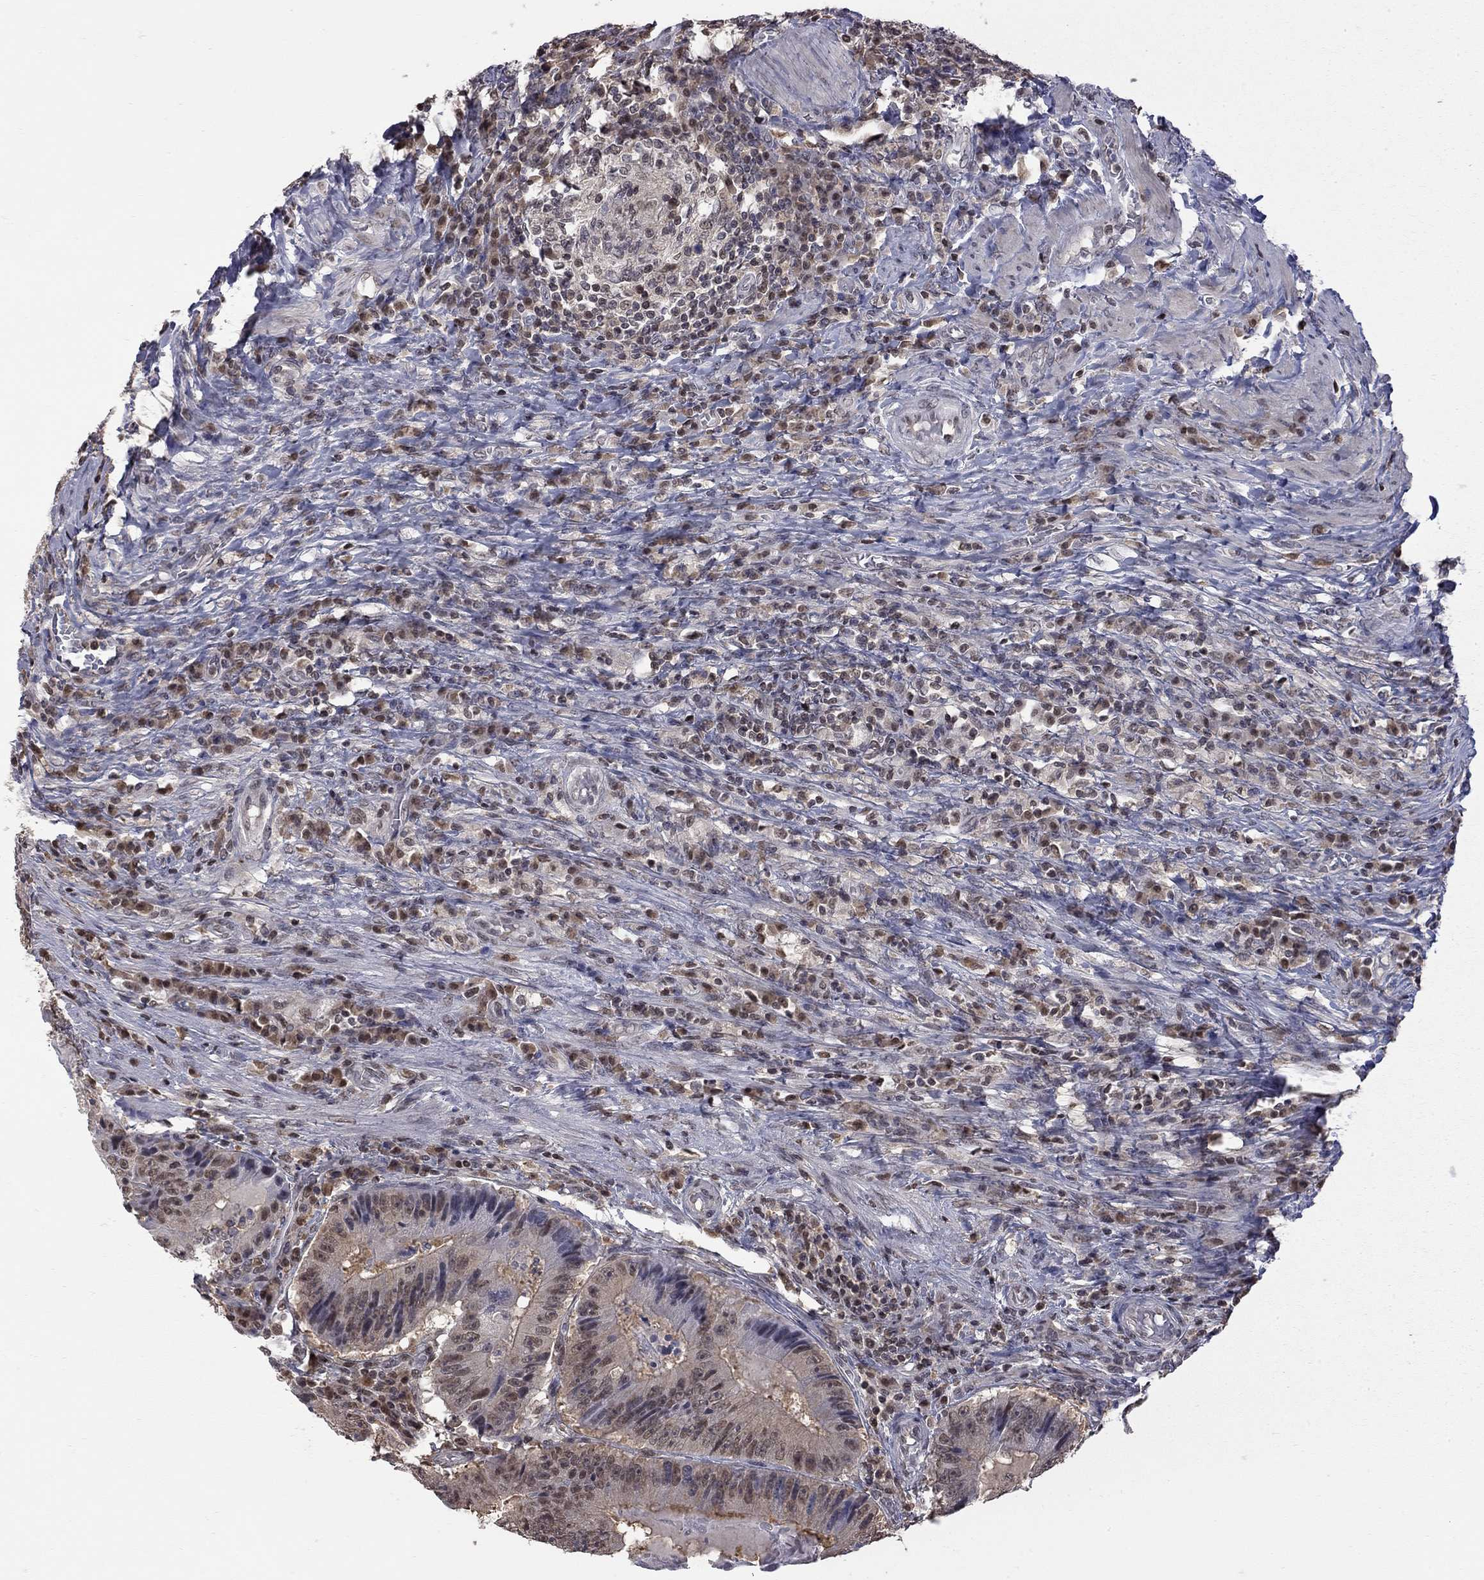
{"staining": {"intensity": "weak", "quantity": "<25%", "location": "nuclear"}, "tissue": "colorectal cancer", "cell_type": "Tumor cells", "image_type": "cancer", "snomed": [{"axis": "morphology", "description": "Adenocarcinoma, NOS"}, {"axis": "topography", "description": "Colon"}], "caption": "Tumor cells are negative for brown protein staining in colorectal cancer.", "gene": "RFWD3", "patient": {"sex": "female", "age": 86}}